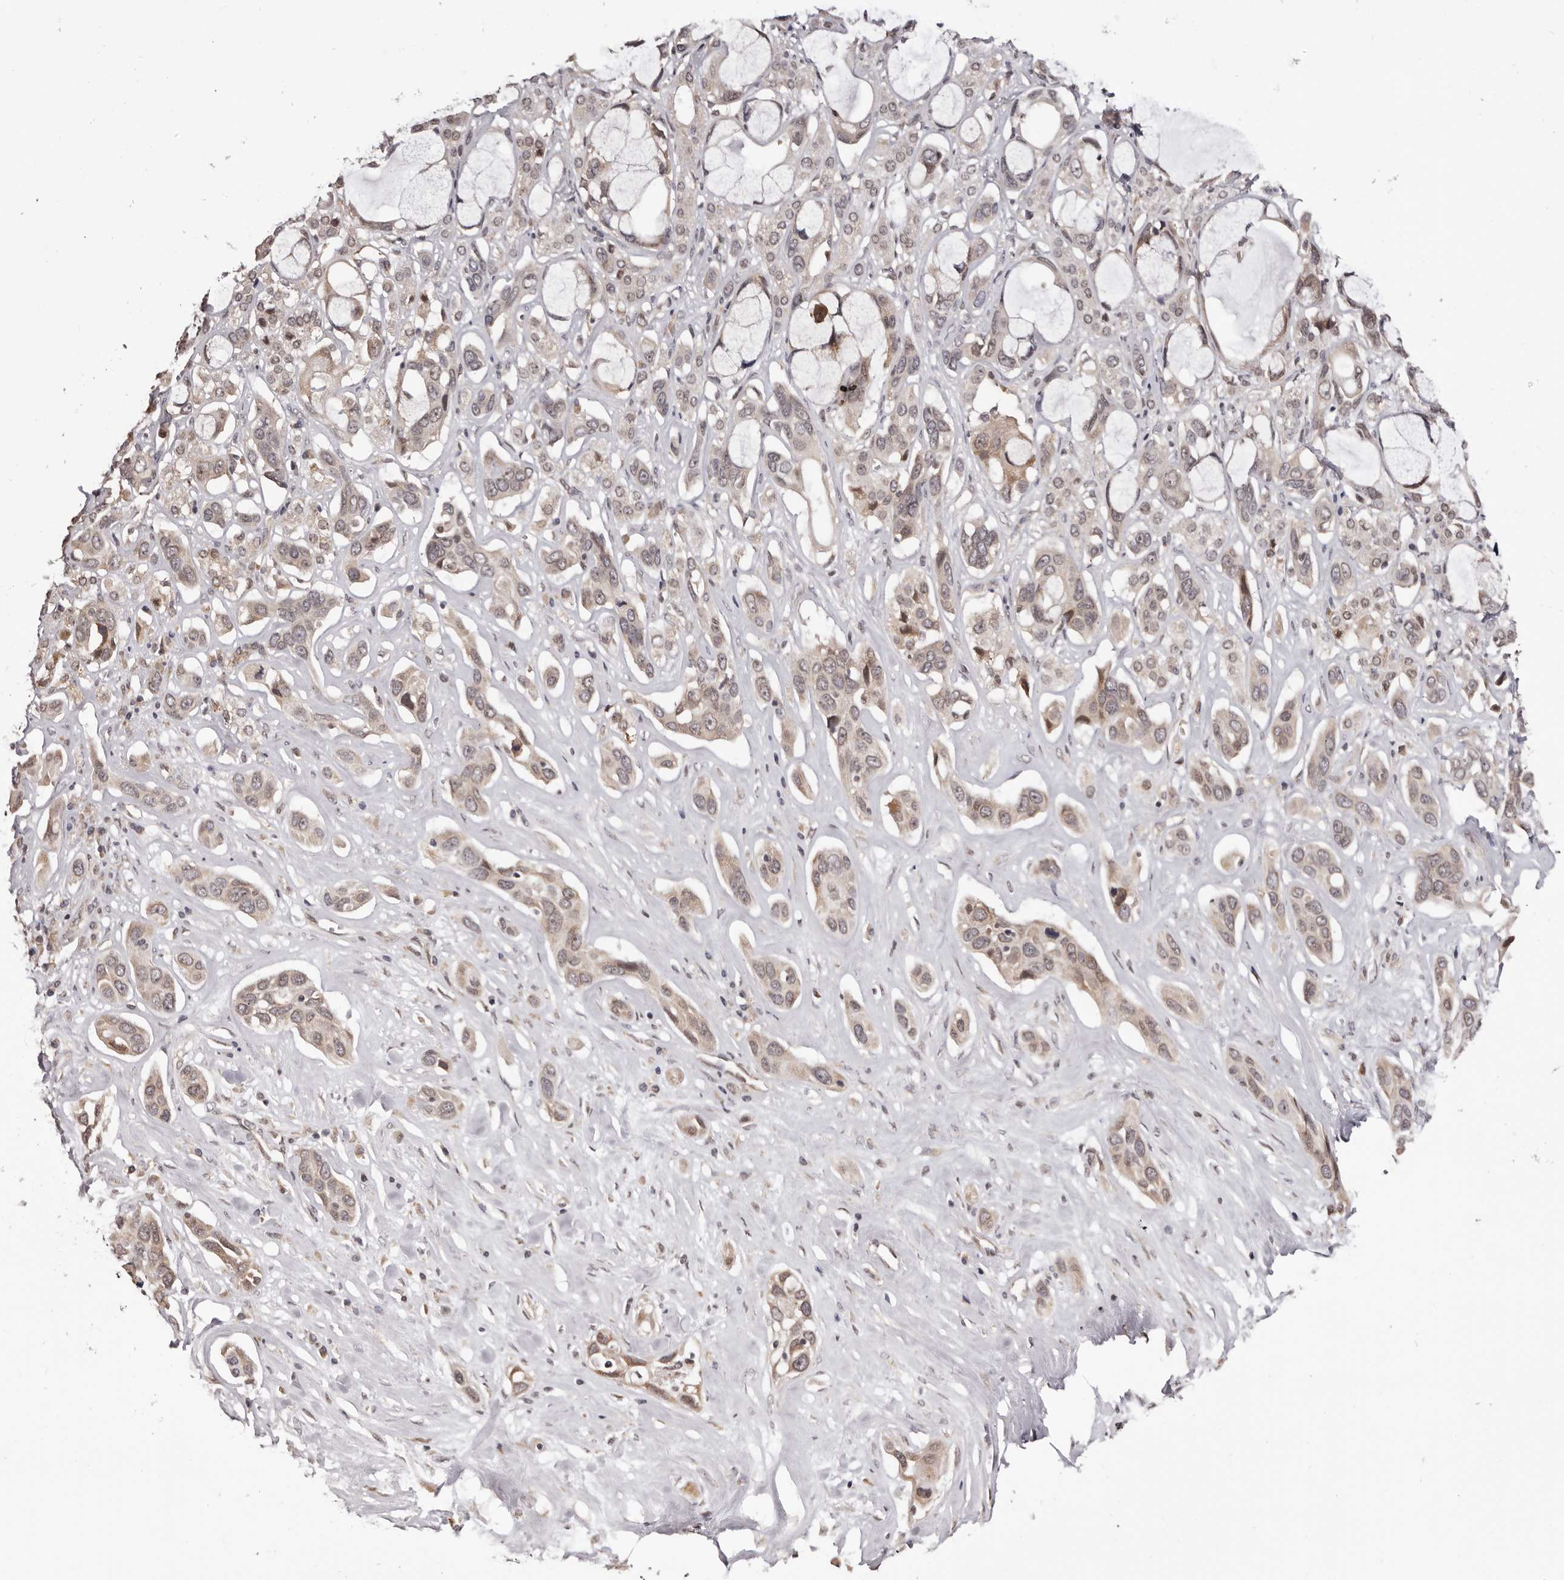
{"staining": {"intensity": "weak", "quantity": "25%-75%", "location": "cytoplasmic/membranous,nuclear"}, "tissue": "pancreatic cancer", "cell_type": "Tumor cells", "image_type": "cancer", "snomed": [{"axis": "morphology", "description": "Adenocarcinoma, NOS"}, {"axis": "topography", "description": "Pancreas"}], "caption": "Human pancreatic adenocarcinoma stained for a protein (brown) displays weak cytoplasmic/membranous and nuclear positive staining in about 25%-75% of tumor cells.", "gene": "NOL12", "patient": {"sex": "female", "age": 60}}